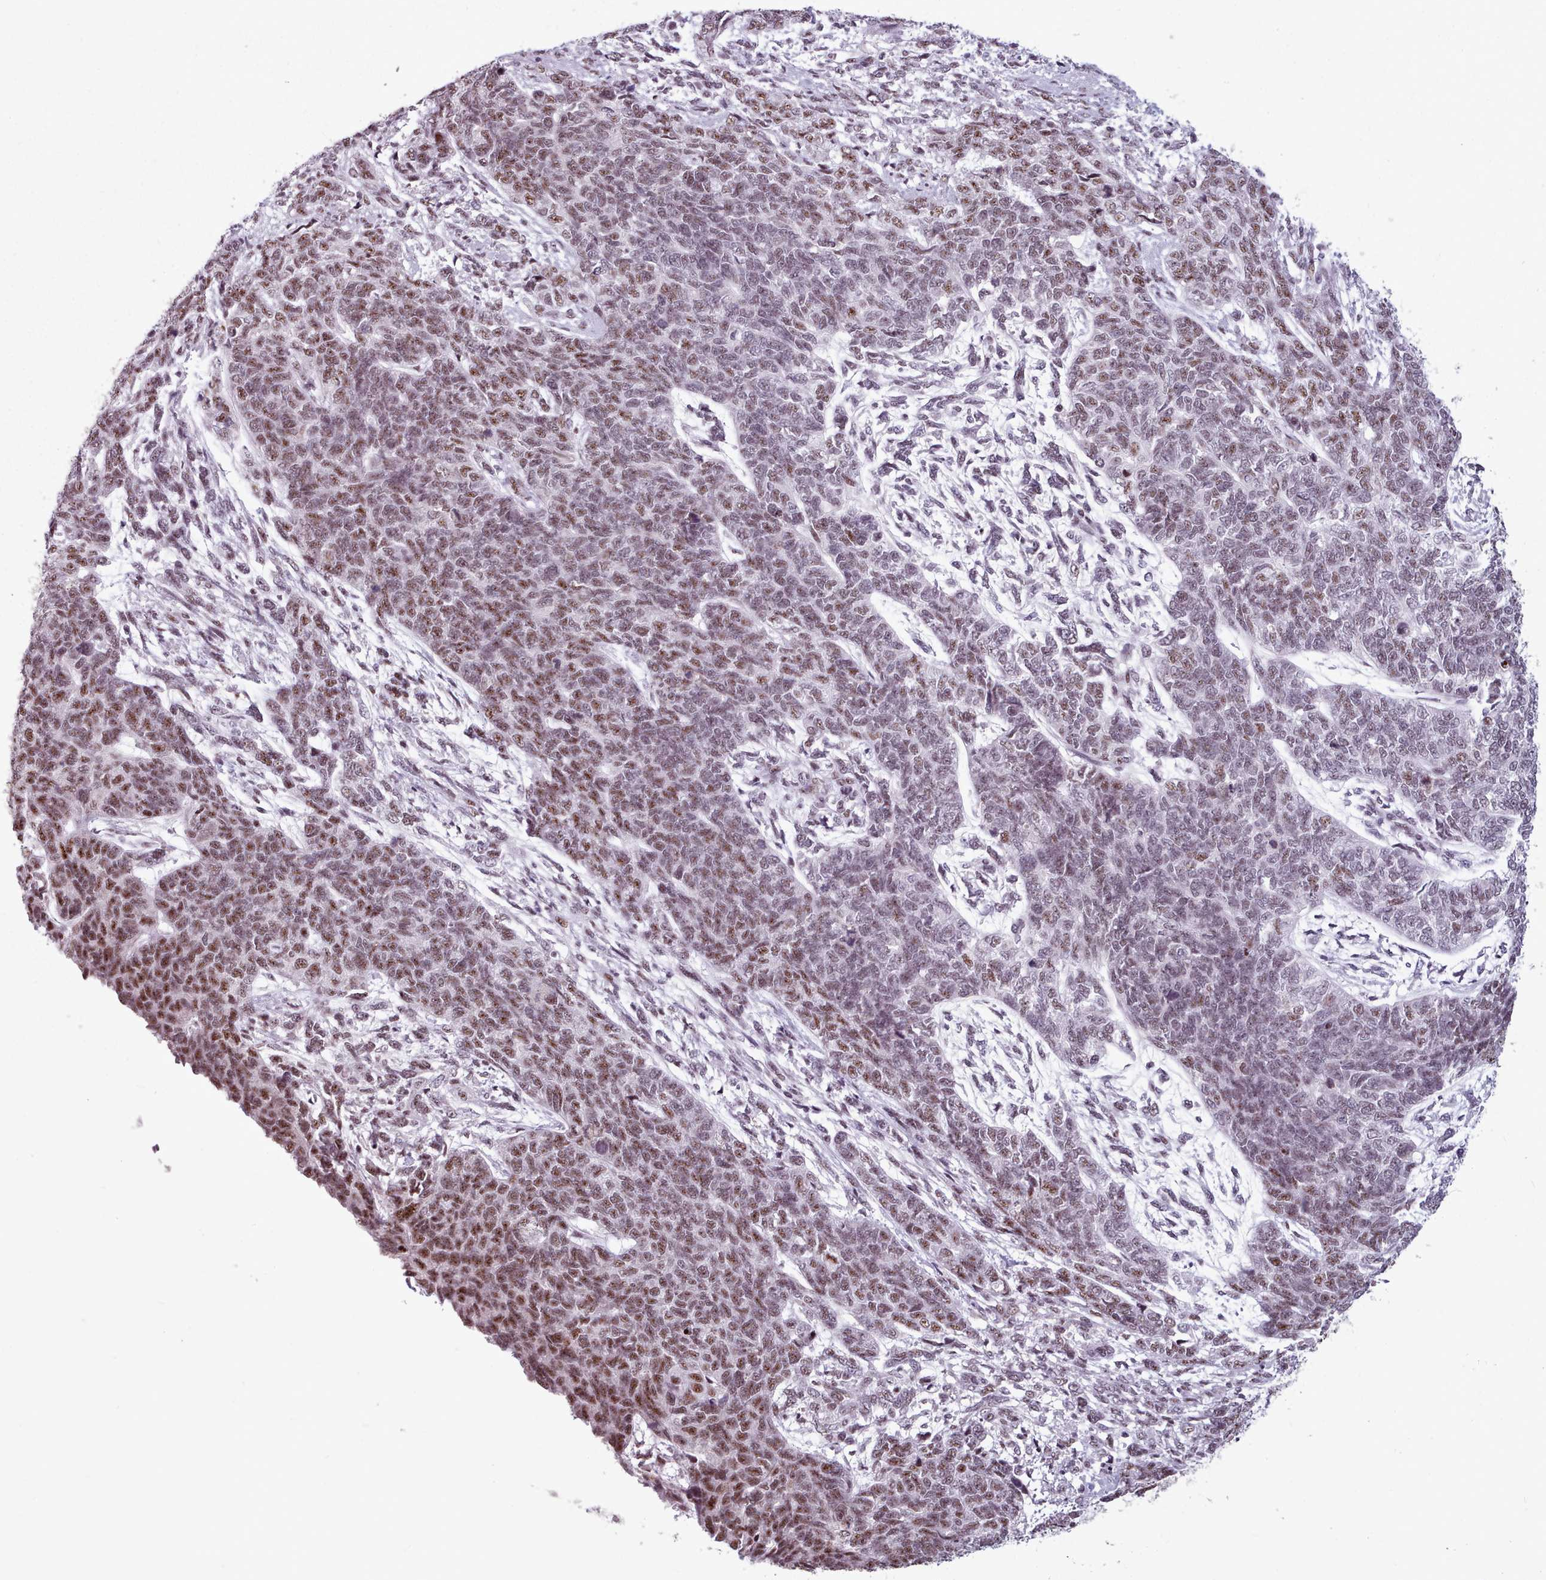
{"staining": {"intensity": "moderate", "quantity": ">75%", "location": "nuclear"}, "tissue": "cervical cancer", "cell_type": "Tumor cells", "image_type": "cancer", "snomed": [{"axis": "morphology", "description": "Squamous cell carcinoma, NOS"}, {"axis": "topography", "description": "Cervix"}], "caption": "Cervical squamous cell carcinoma stained with a brown dye reveals moderate nuclear positive positivity in about >75% of tumor cells.", "gene": "SRRM1", "patient": {"sex": "female", "age": 63}}